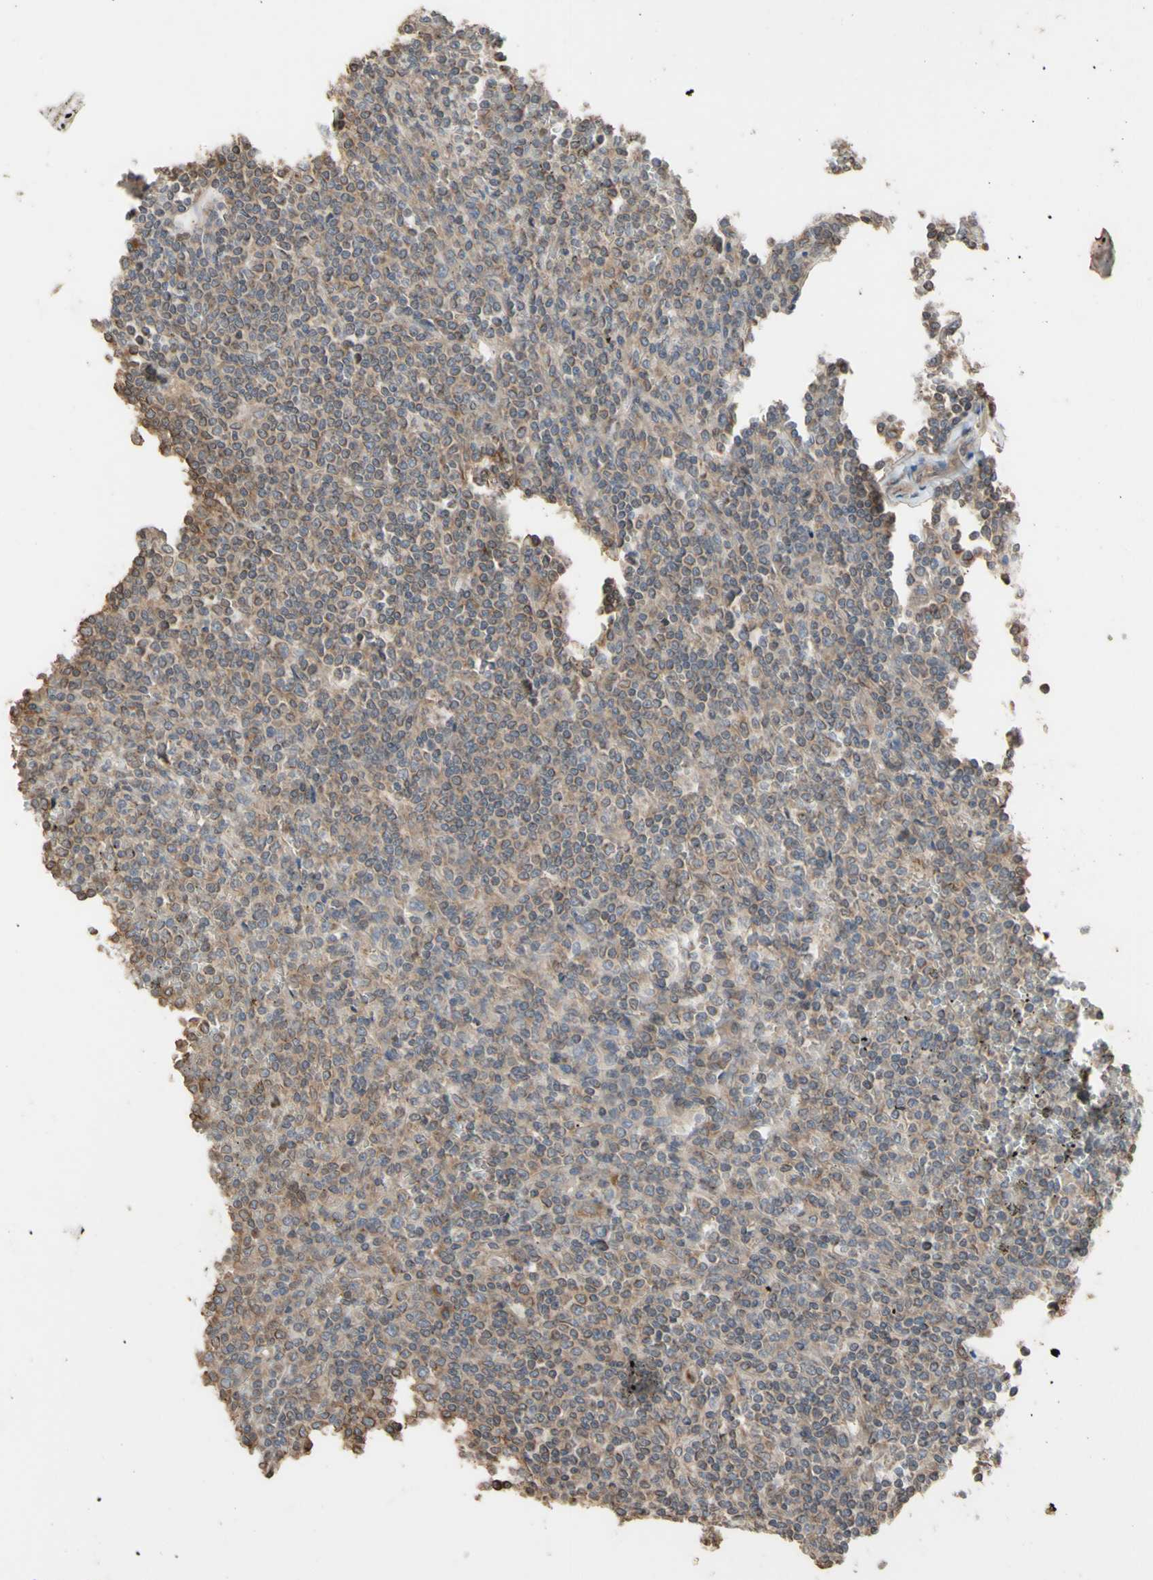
{"staining": {"intensity": "weak", "quantity": "<25%", "location": "cytoplasmic/membranous"}, "tissue": "lymphoma", "cell_type": "Tumor cells", "image_type": "cancer", "snomed": [{"axis": "morphology", "description": "Malignant lymphoma, non-Hodgkin's type, Low grade"}, {"axis": "topography", "description": "Spleen"}], "caption": "Lymphoma was stained to show a protein in brown. There is no significant positivity in tumor cells.", "gene": "NECTIN3", "patient": {"sex": "female", "age": 19}}